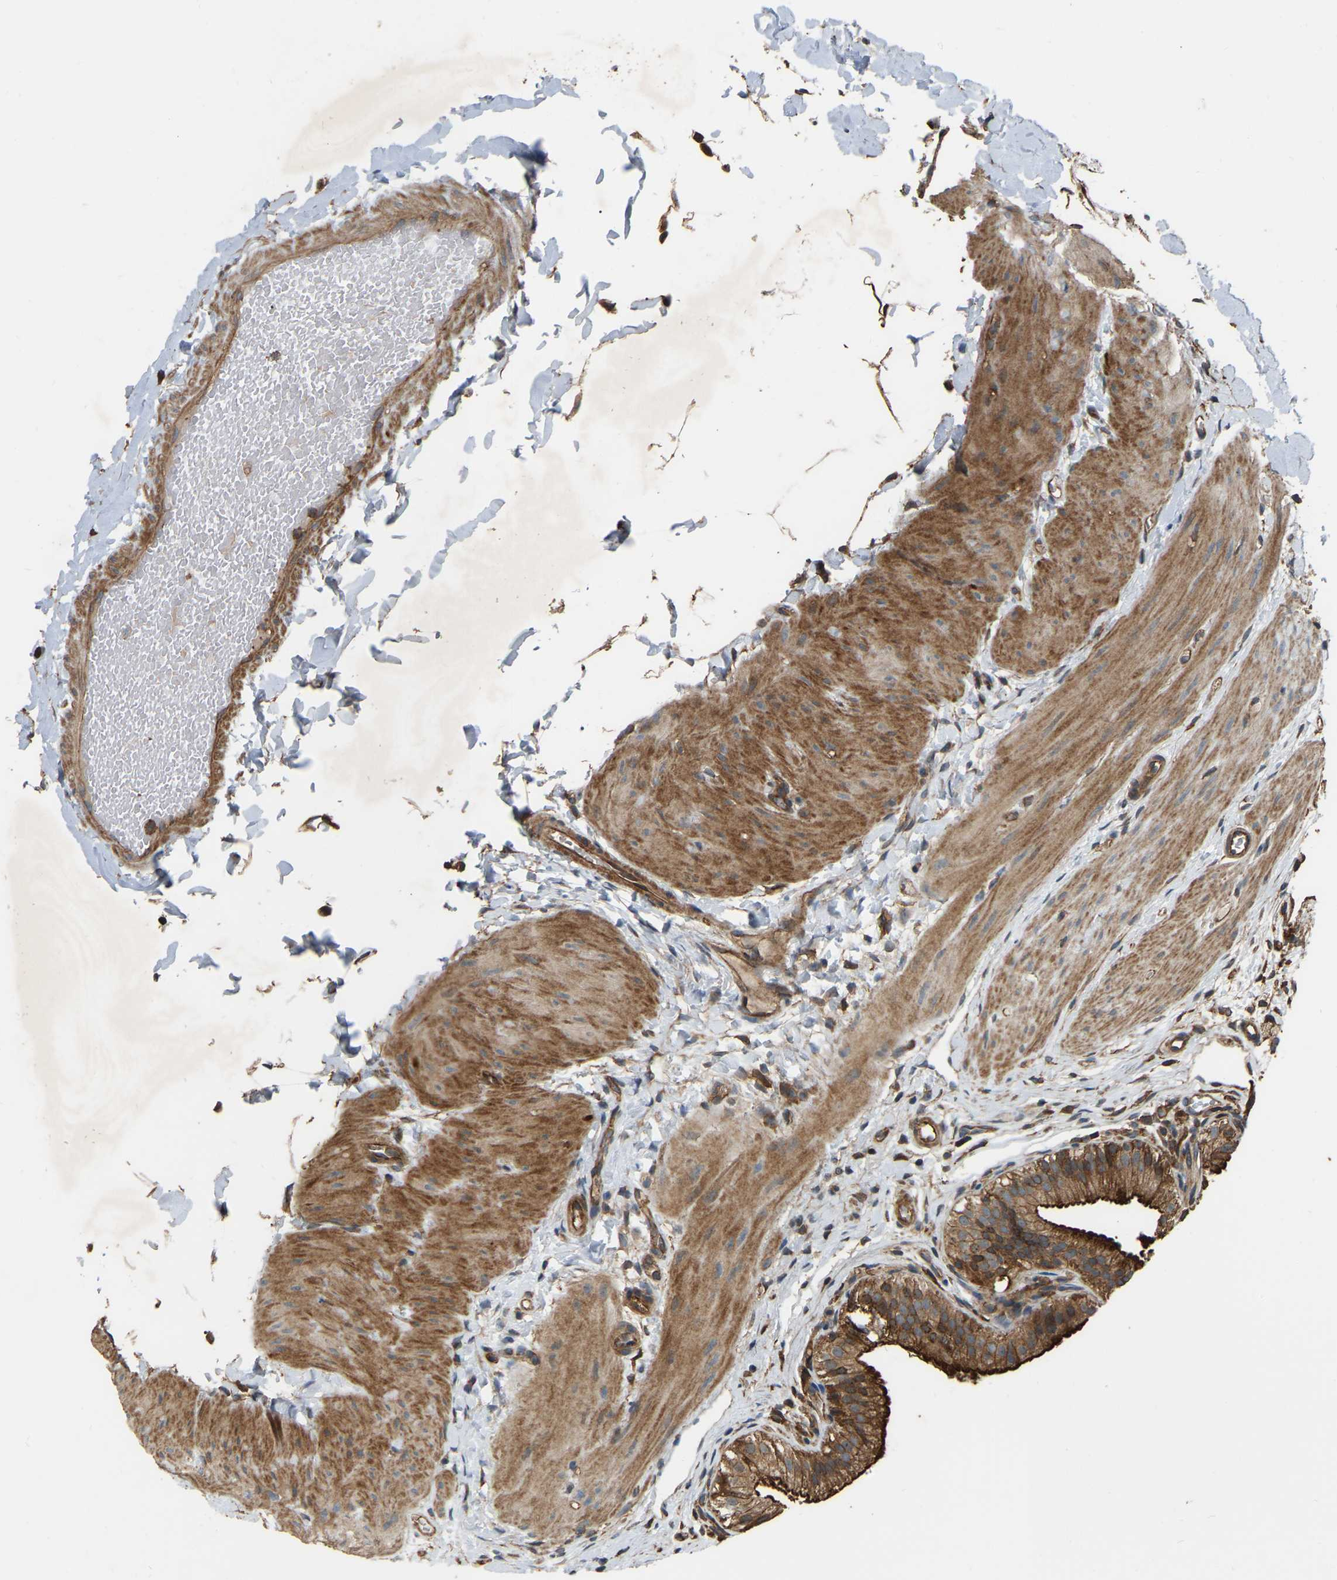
{"staining": {"intensity": "strong", "quantity": ">75%", "location": "cytoplasmic/membranous"}, "tissue": "gallbladder", "cell_type": "Glandular cells", "image_type": "normal", "snomed": [{"axis": "morphology", "description": "Normal tissue, NOS"}, {"axis": "topography", "description": "Gallbladder"}], "caption": "There is high levels of strong cytoplasmic/membranous positivity in glandular cells of benign gallbladder, as demonstrated by immunohistochemical staining (brown color).", "gene": "SAMD9L", "patient": {"sex": "female", "age": 26}}